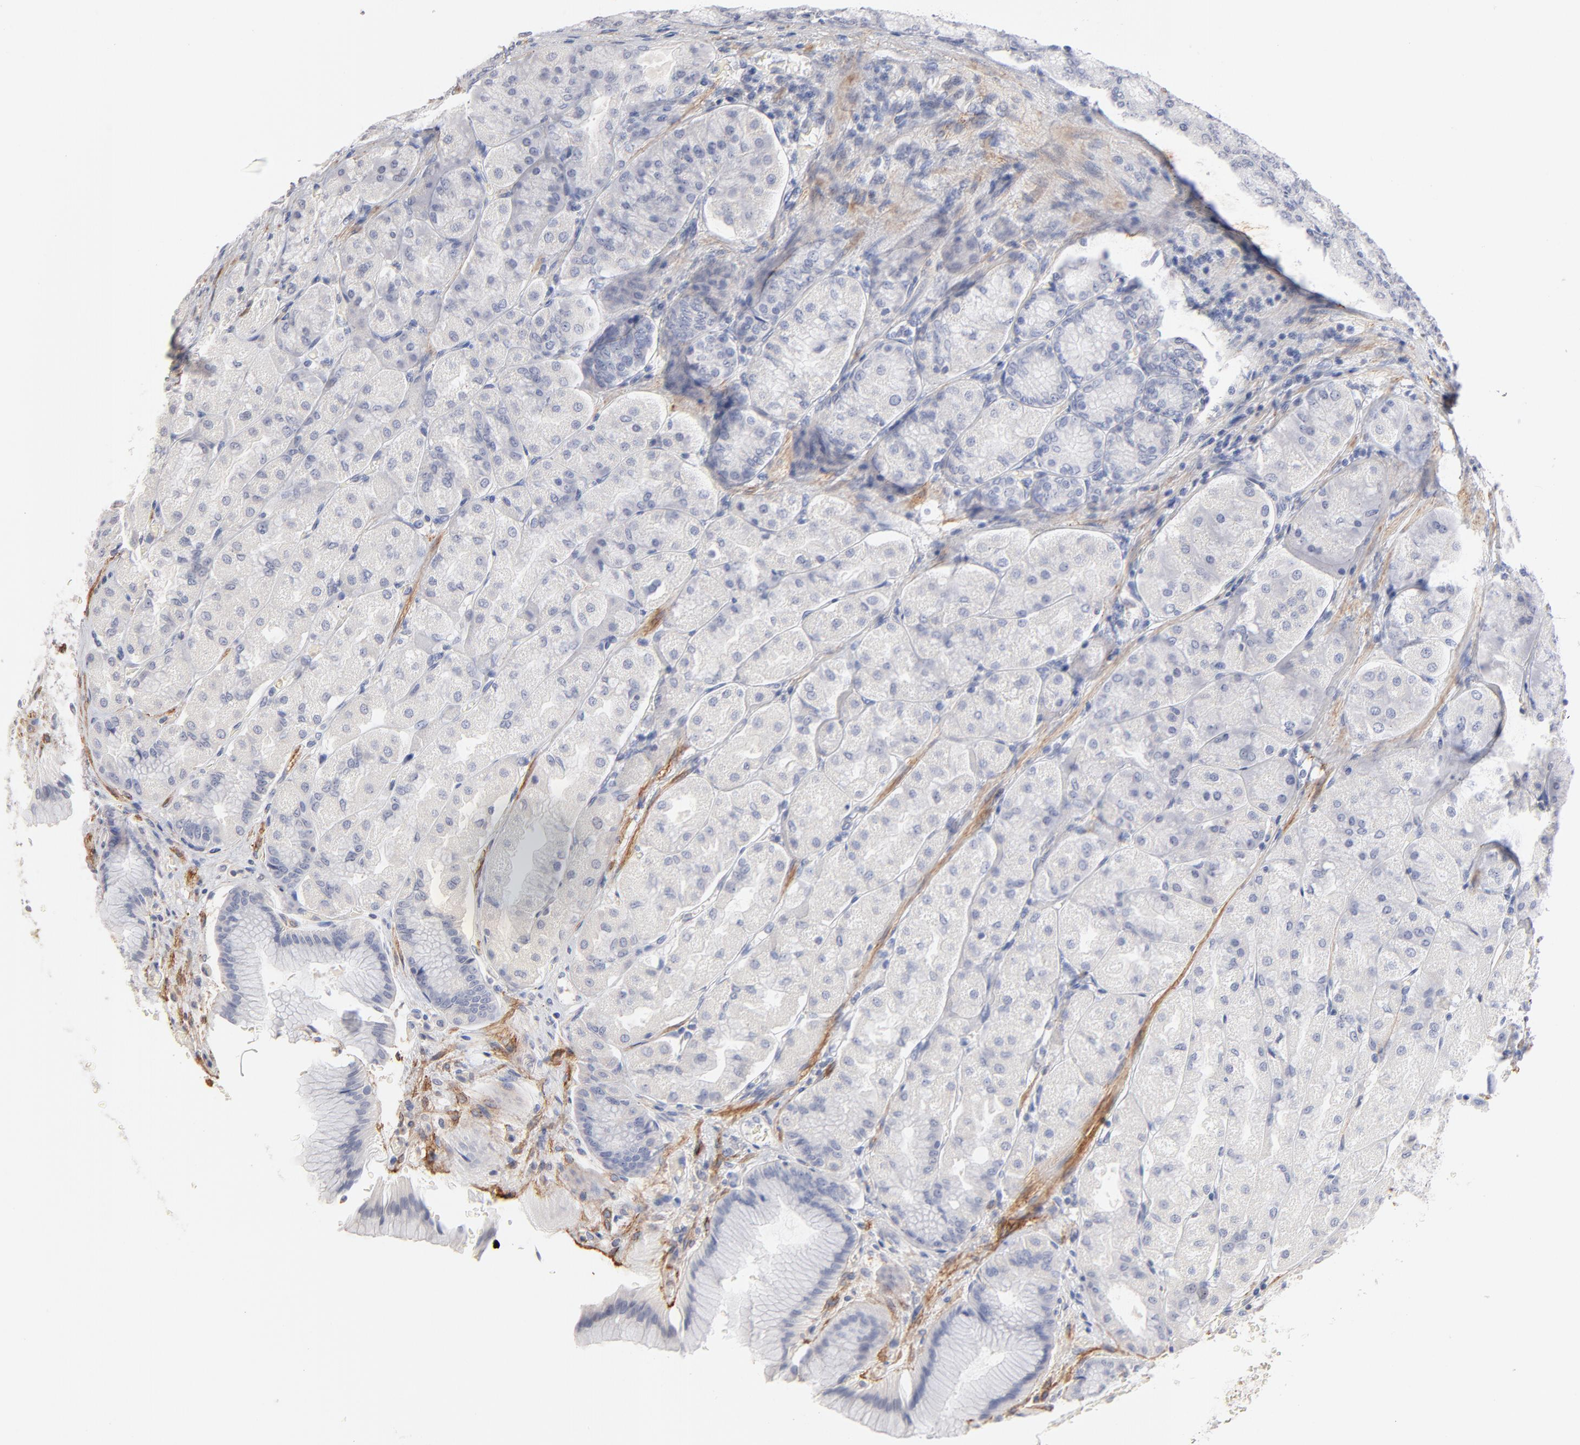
{"staining": {"intensity": "negative", "quantity": "none", "location": "none"}, "tissue": "stomach", "cell_type": "Glandular cells", "image_type": "normal", "snomed": [{"axis": "morphology", "description": "Normal tissue, NOS"}, {"axis": "morphology", "description": "Adenocarcinoma, NOS"}, {"axis": "topography", "description": "Stomach"}, {"axis": "topography", "description": "Stomach, lower"}], "caption": "This is an immunohistochemistry photomicrograph of unremarkable human stomach. There is no expression in glandular cells.", "gene": "ITGA8", "patient": {"sex": "female", "age": 65}}